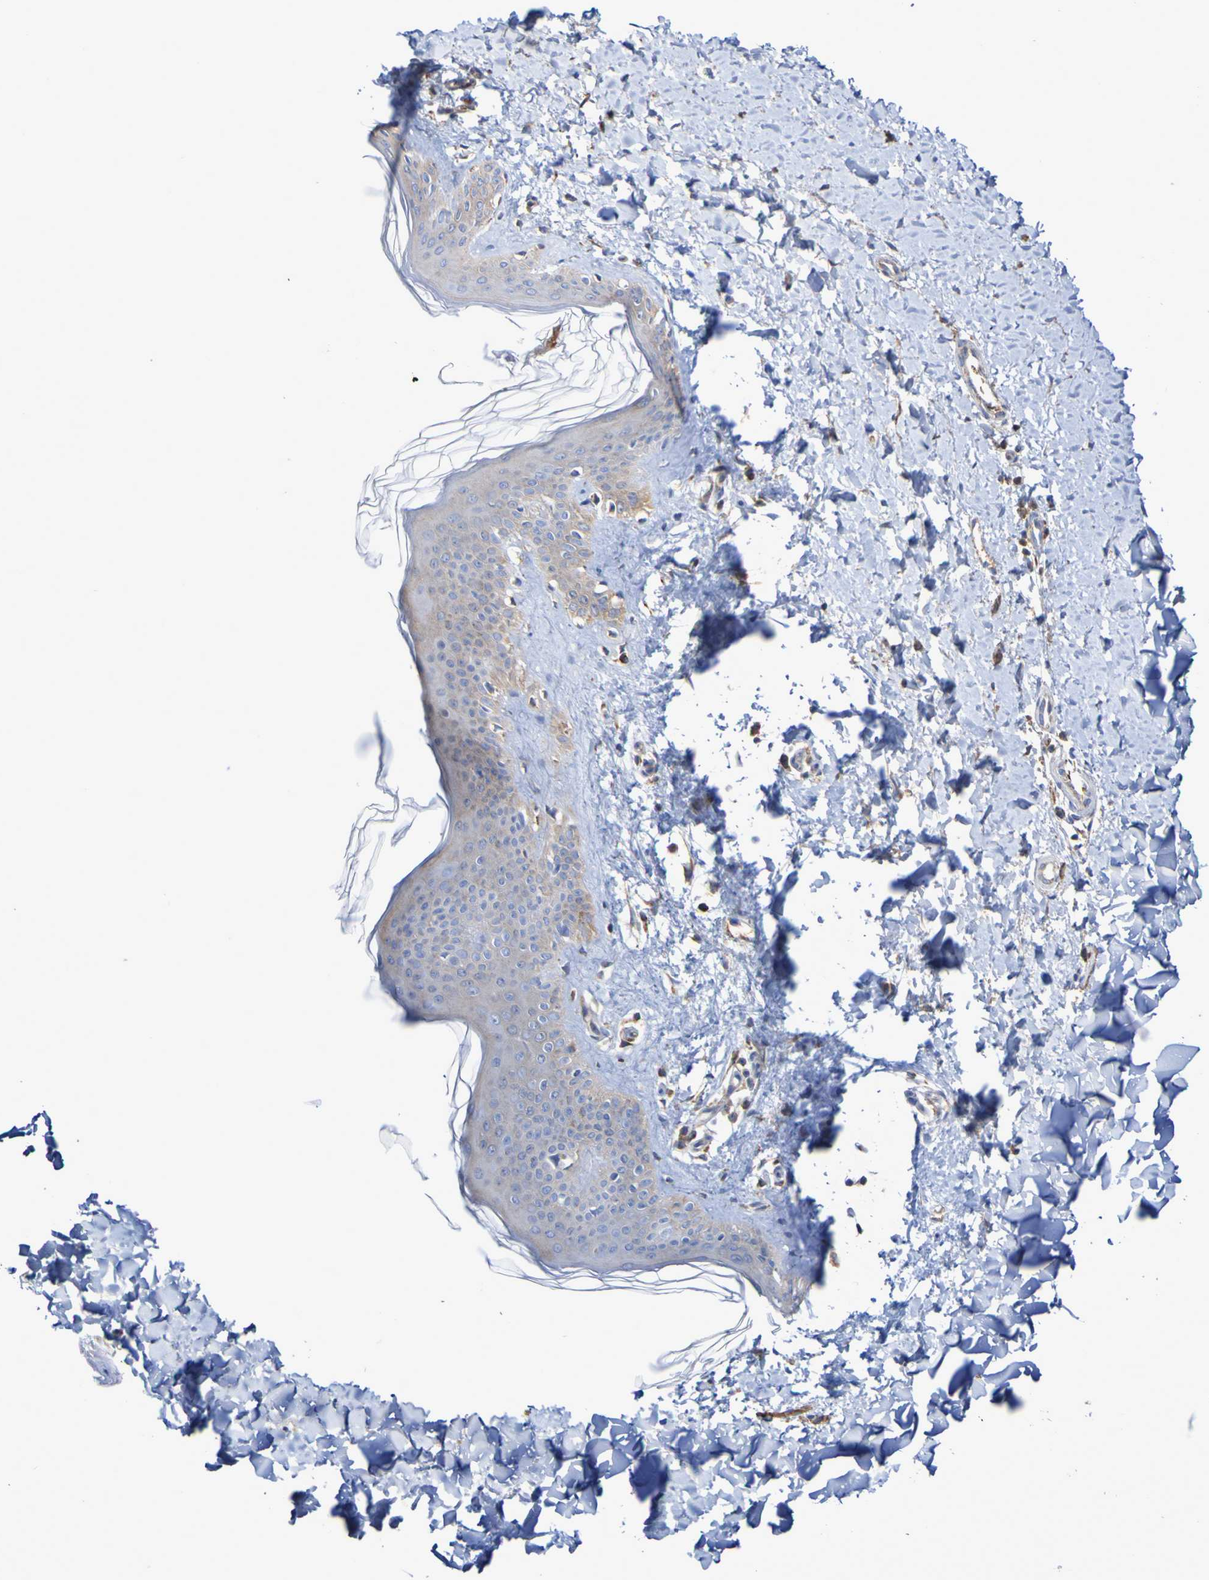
{"staining": {"intensity": "weak", "quantity": ">75%", "location": "cytoplasmic/membranous"}, "tissue": "skin", "cell_type": "Fibroblasts", "image_type": "normal", "snomed": [{"axis": "morphology", "description": "Normal tissue, NOS"}, {"axis": "topography", "description": "Skin"}], "caption": "Protein staining by immunohistochemistry (IHC) shows weak cytoplasmic/membranous positivity in about >75% of fibroblasts in benign skin. Nuclei are stained in blue.", "gene": "CNTN2", "patient": {"sex": "female", "age": 41}}